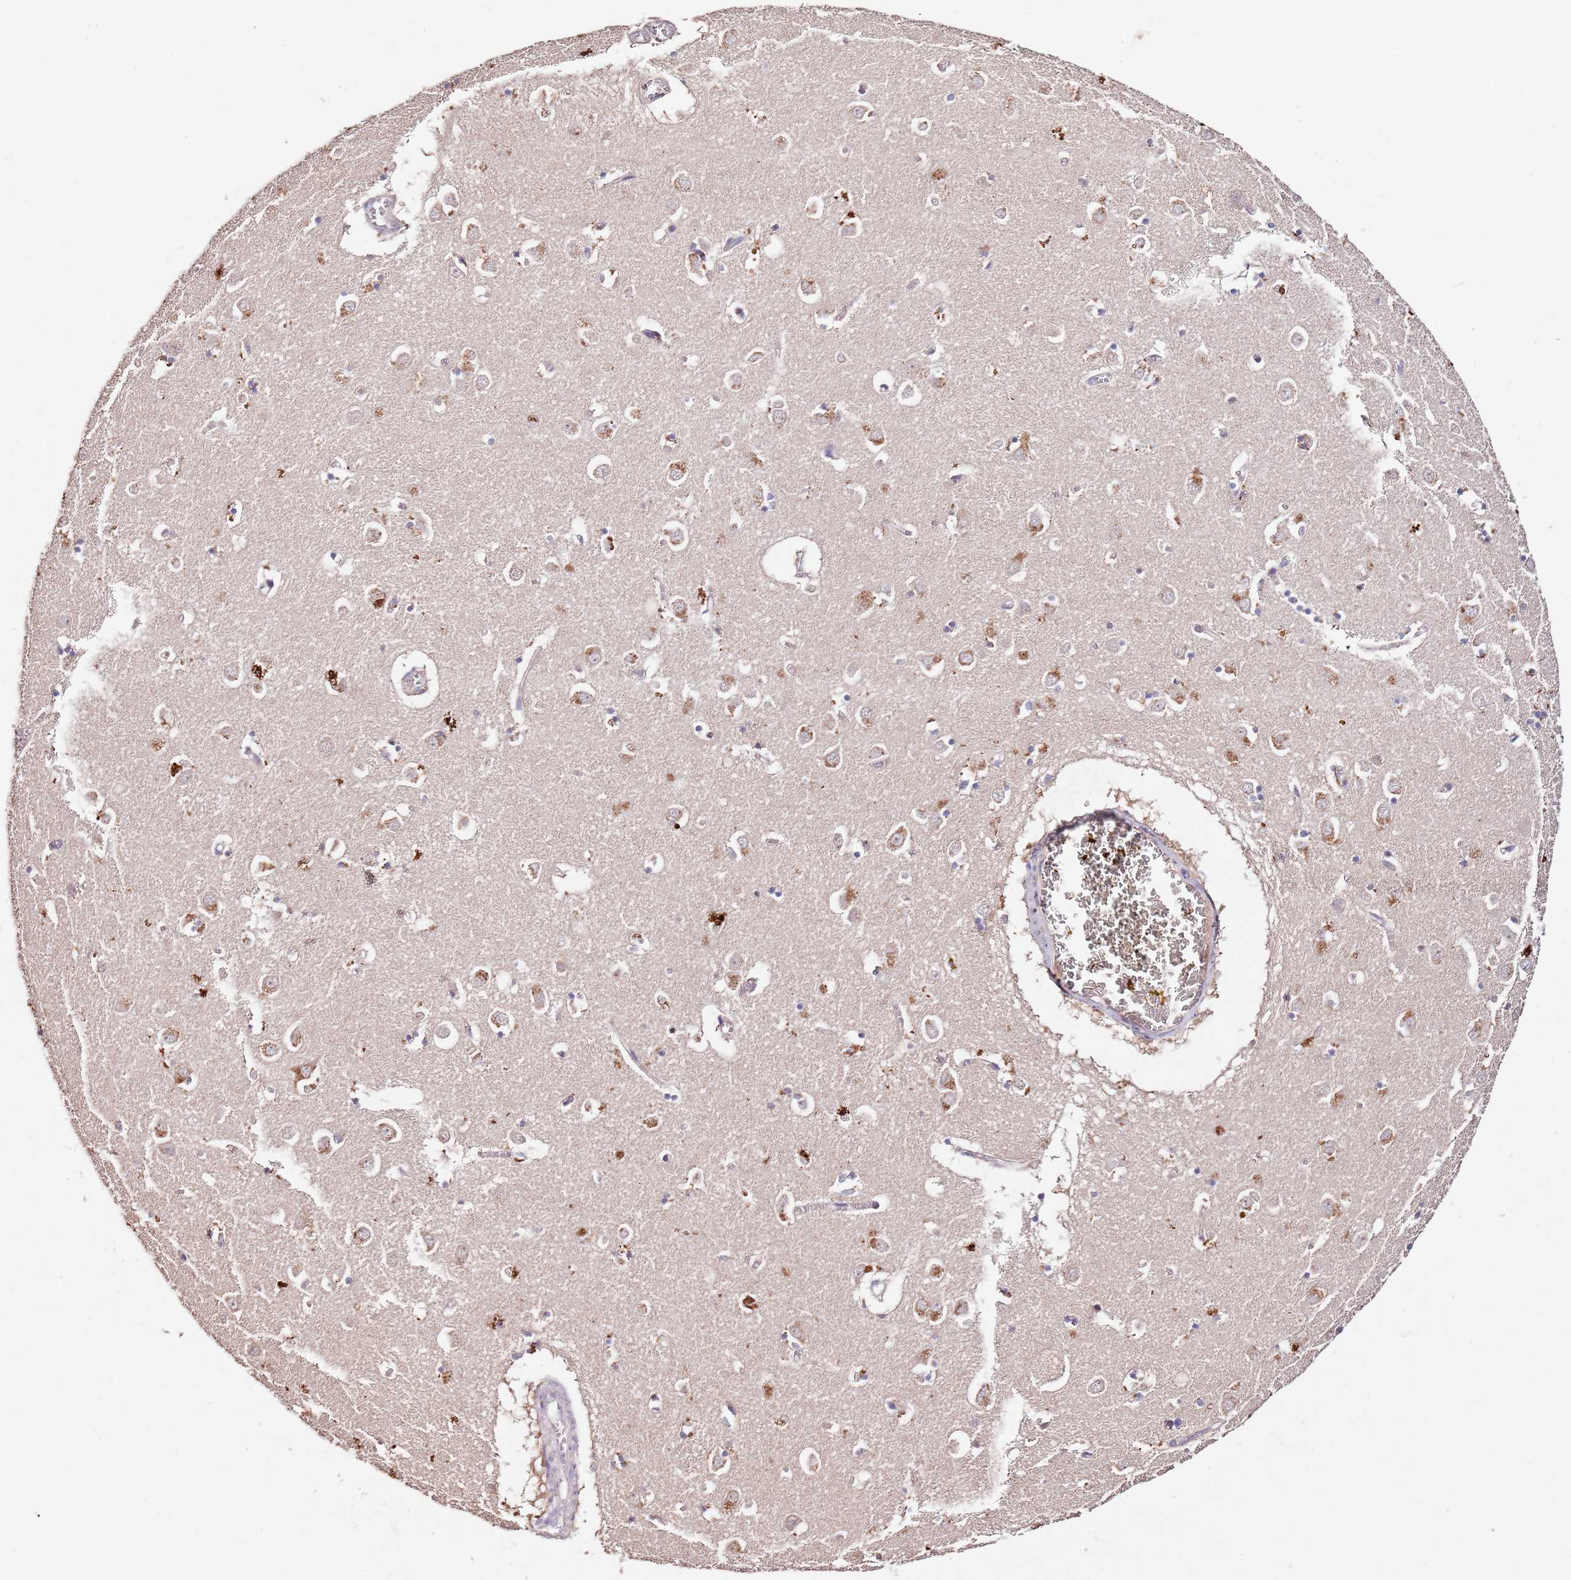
{"staining": {"intensity": "negative", "quantity": "none", "location": "none"}, "tissue": "caudate", "cell_type": "Glial cells", "image_type": "normal", "snomed": [{"axis": "morphology", "description": "Normal tissue, NOS"}, {"axis": "topography", "description": "Lateral ventricle wall"}], "caption": "Immunohistochemistry image of benign caudate: caudate stained with DAB (3,3'-diaminobenzidine) displays no significant protein expression in glial cells. The staining was performed using DAB (3,3'-diaminobenzidine) to visualize the protein expression in brown, while the nuclei were stained in blue with hematoxylin (Magnification: 20x).", "gene": "NRDE2", "patient": {"sex": "male", "age": 70}}